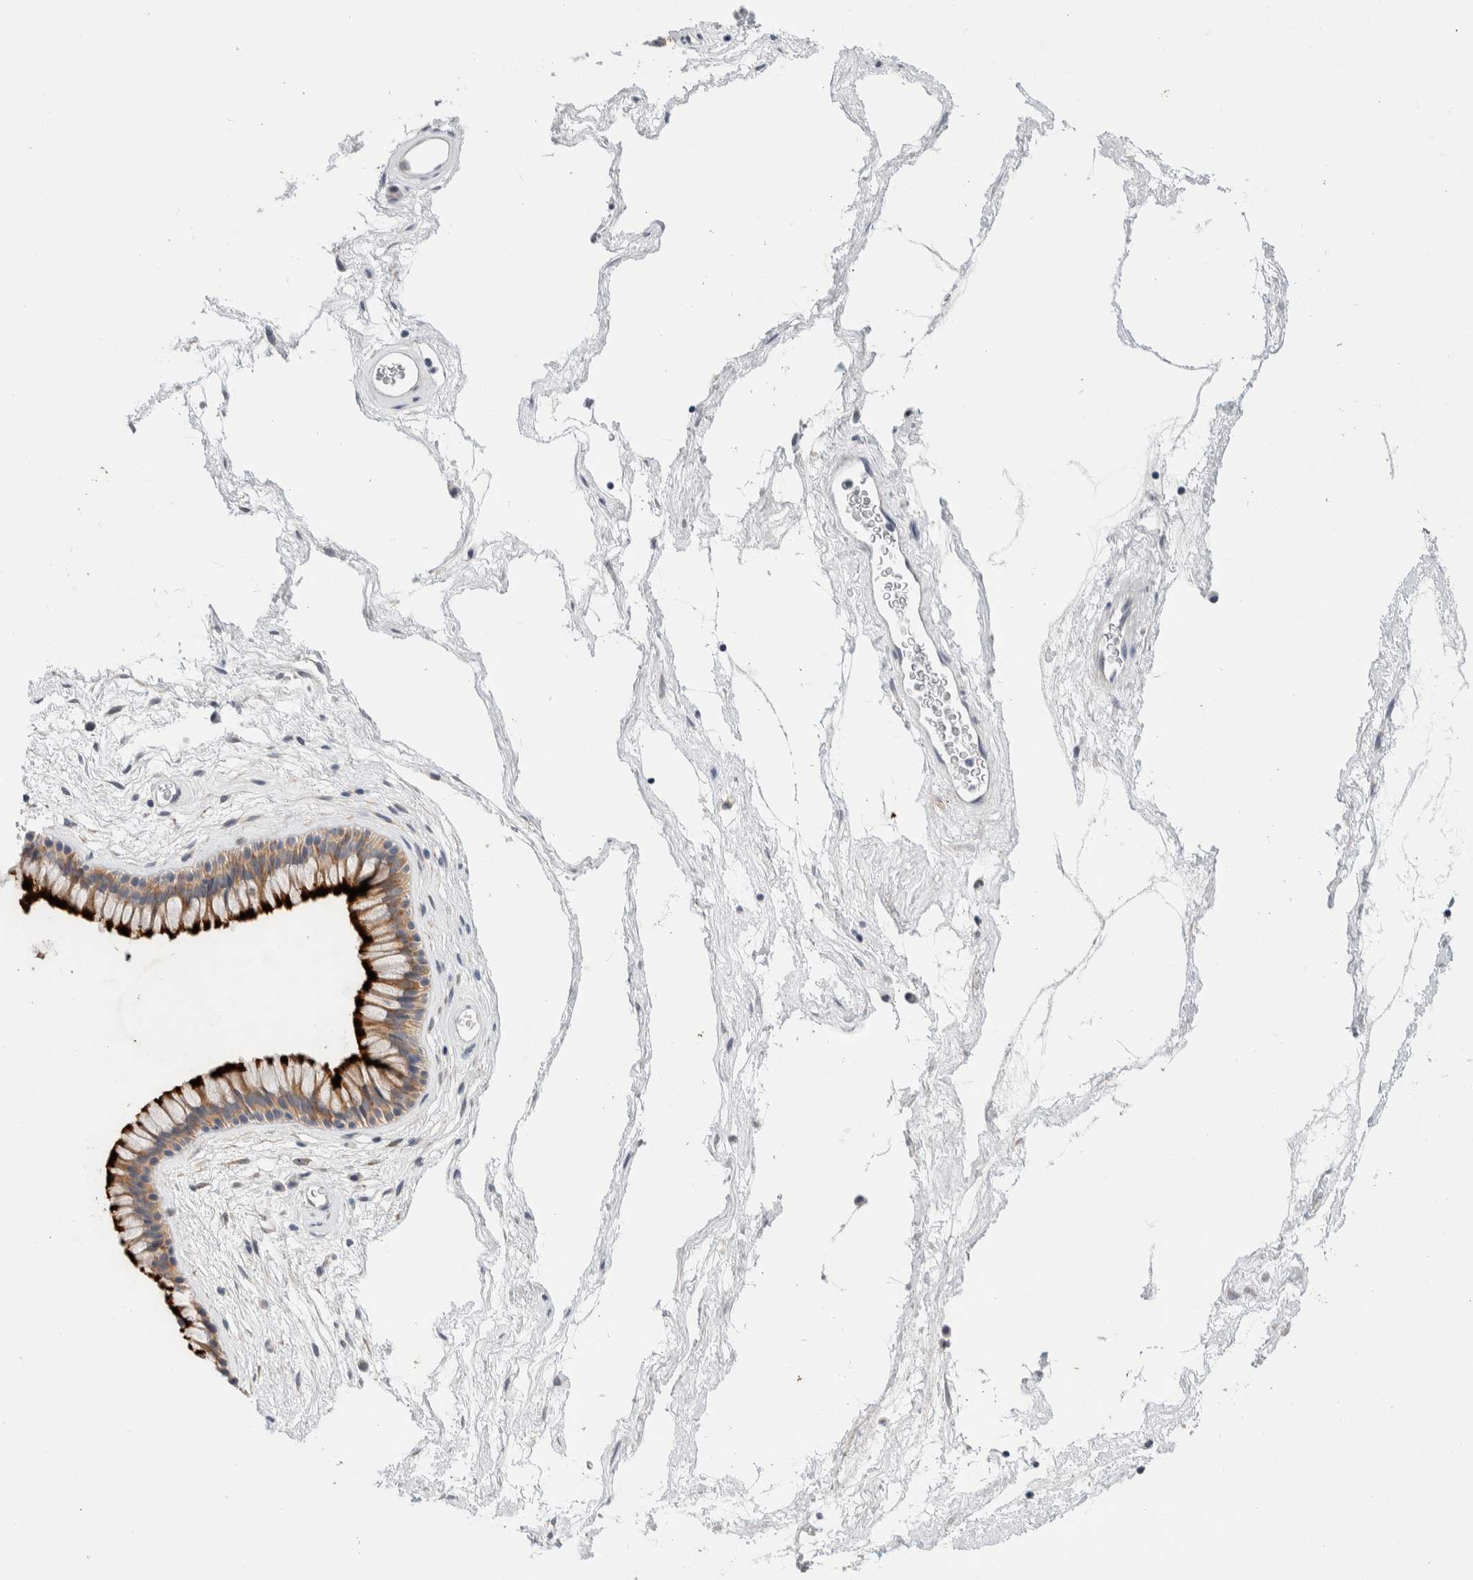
{"staining": {"intensity": "strong", "quantity": ">75%", "location": "cytoplasmic/membranous"}, "tissue": "nasopharynx", "cell_type": "Respiratory epithelial cells", "image_type": "normal", "snomed": [{"axis": "morphology", "description": "Normal tissue, NOS"}, {"axis": "morphology", "description": "Inflammation, NOS"}, {"axis": "topography", "description": "Nasopharynx"}], "caption": "Benign nasopharynx was stained to show a protein in brown. There is high levels of strong cytoplasmic/membranous positivity in about >75% of respiratory epithelial cells. (DAB IHC with brightfield microscopy, high magnification).", "gene": "DNAJB6", "patient": {"sex": "male", "age": 48}}